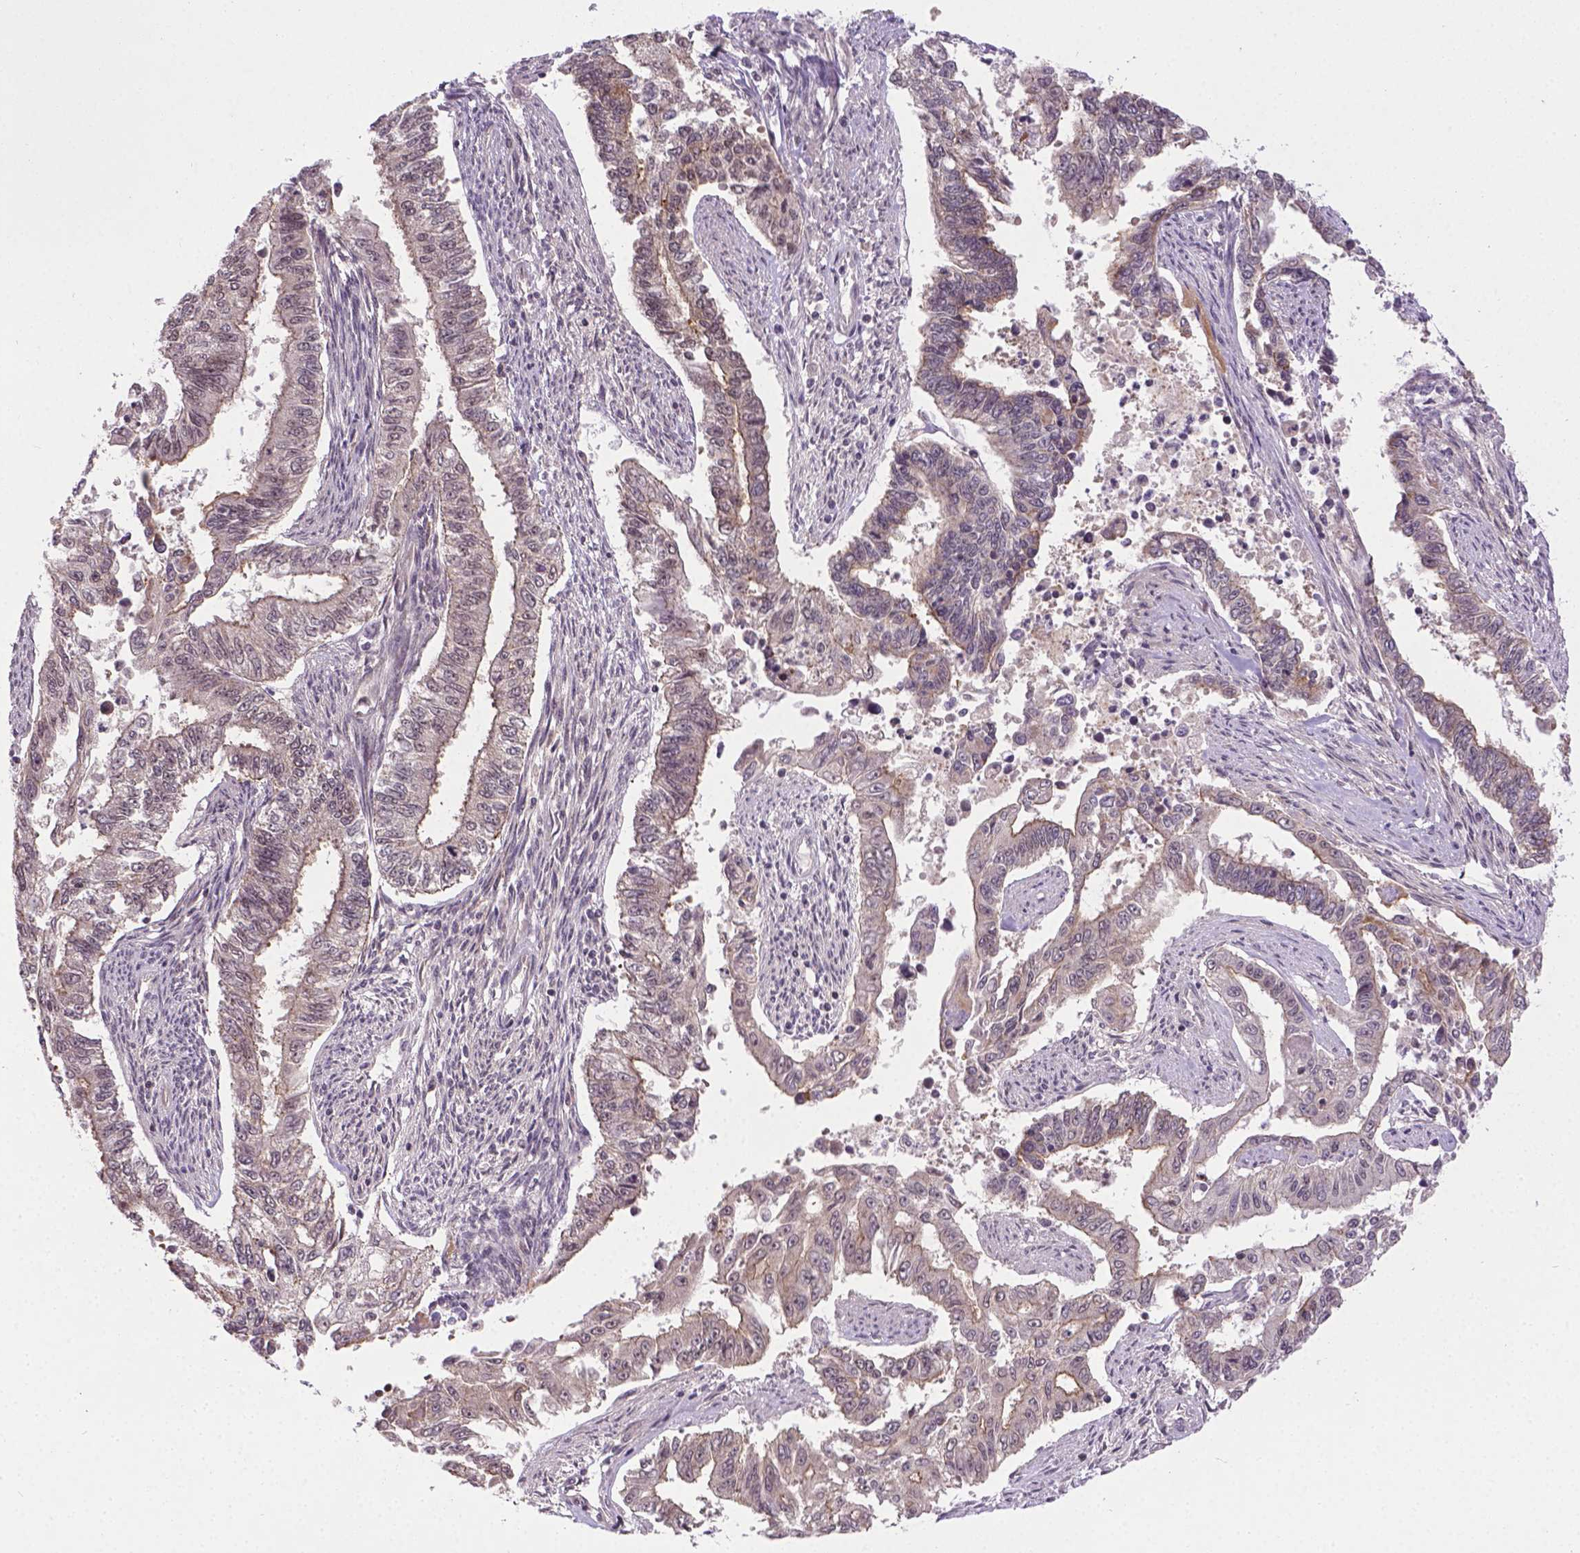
{"staining": {"intensity": "weak", "quantity": "25%-75%", "location": "cytoplasmic/membranous"}, "tissue": "endometrial cancer", "cell_type": "Tumor cells", "image_type": "cancer", "snomed": [{"axis": "morphology", "description": "Adenocarcinoma, NOS"}, {"axis": "topography", "description": "Uterus"}], "caption": "This micrograph shows immunohistochemistry (IHC) staining of human endometrial cancer, with low weak cytoplasmic/membranous expression in about 25%-75% of tumor cells.", "gene": "ANKRD54", "patient": {"sex": "female", "age": 59}}